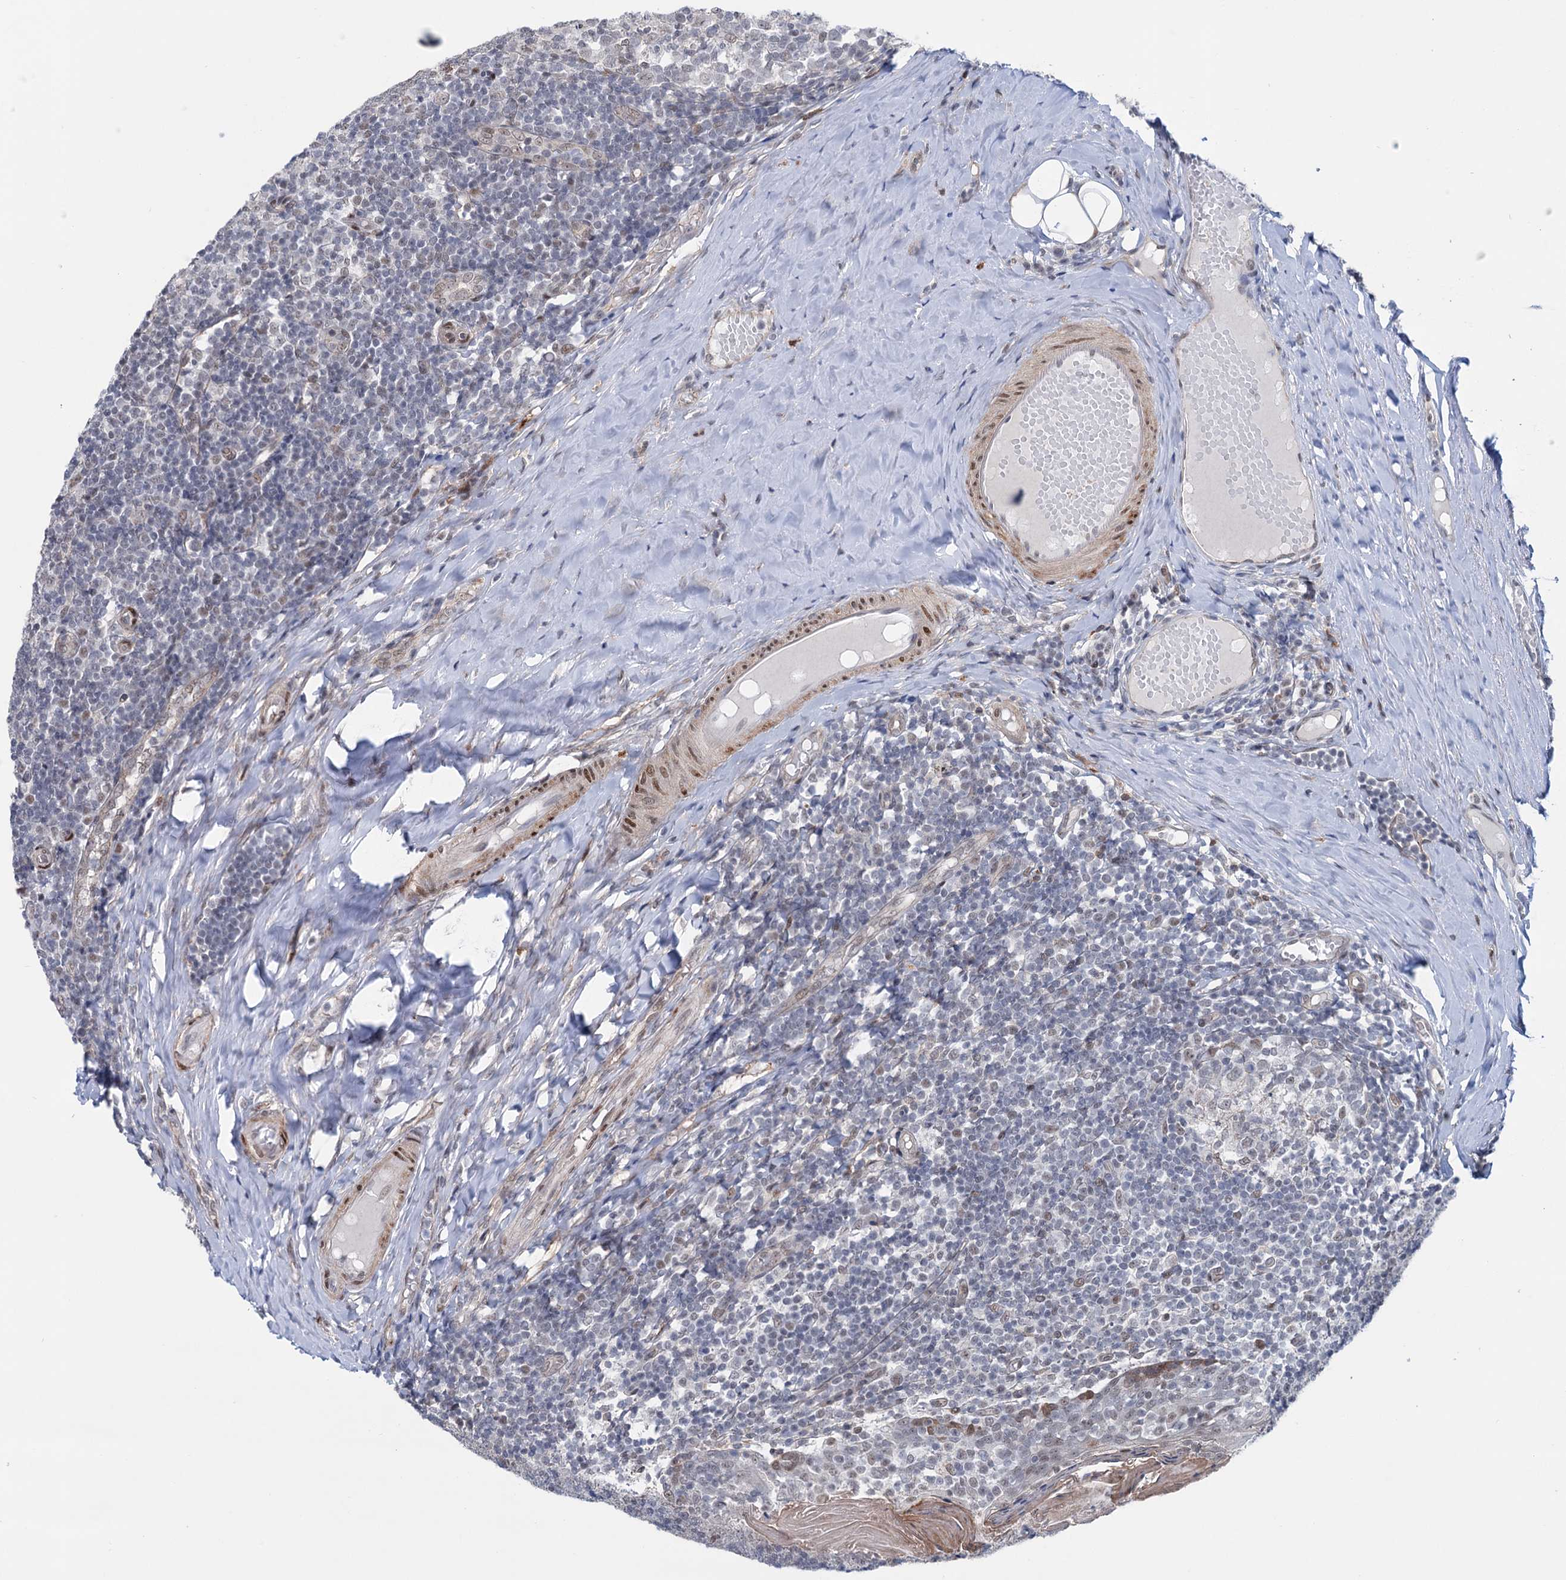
{"staining": {"intensity": "negative", "quantity": "none", "location": "none"}, "tissue": "tonsil", "cell_type": "Germinal center cells", "image_type": "normal", "snomed": [{"axis": "morphology", "description": "Normal tissue, NOS"}, {"axis": "topography", "description": "Tonsil"}], "caption": "Immunohistochemical staining of unremarkable tonsil exhibits no significant positivity in germinal center cells. The staining was performed using DAB (3,3'-diaminobenzidine) to visualize the protein expression in brown, while the nuclei were stained in blue with hematoxylin (Magnification: 20x).", "gene": "FAM53A", "patient": {"sex": "female", "age": 19}}